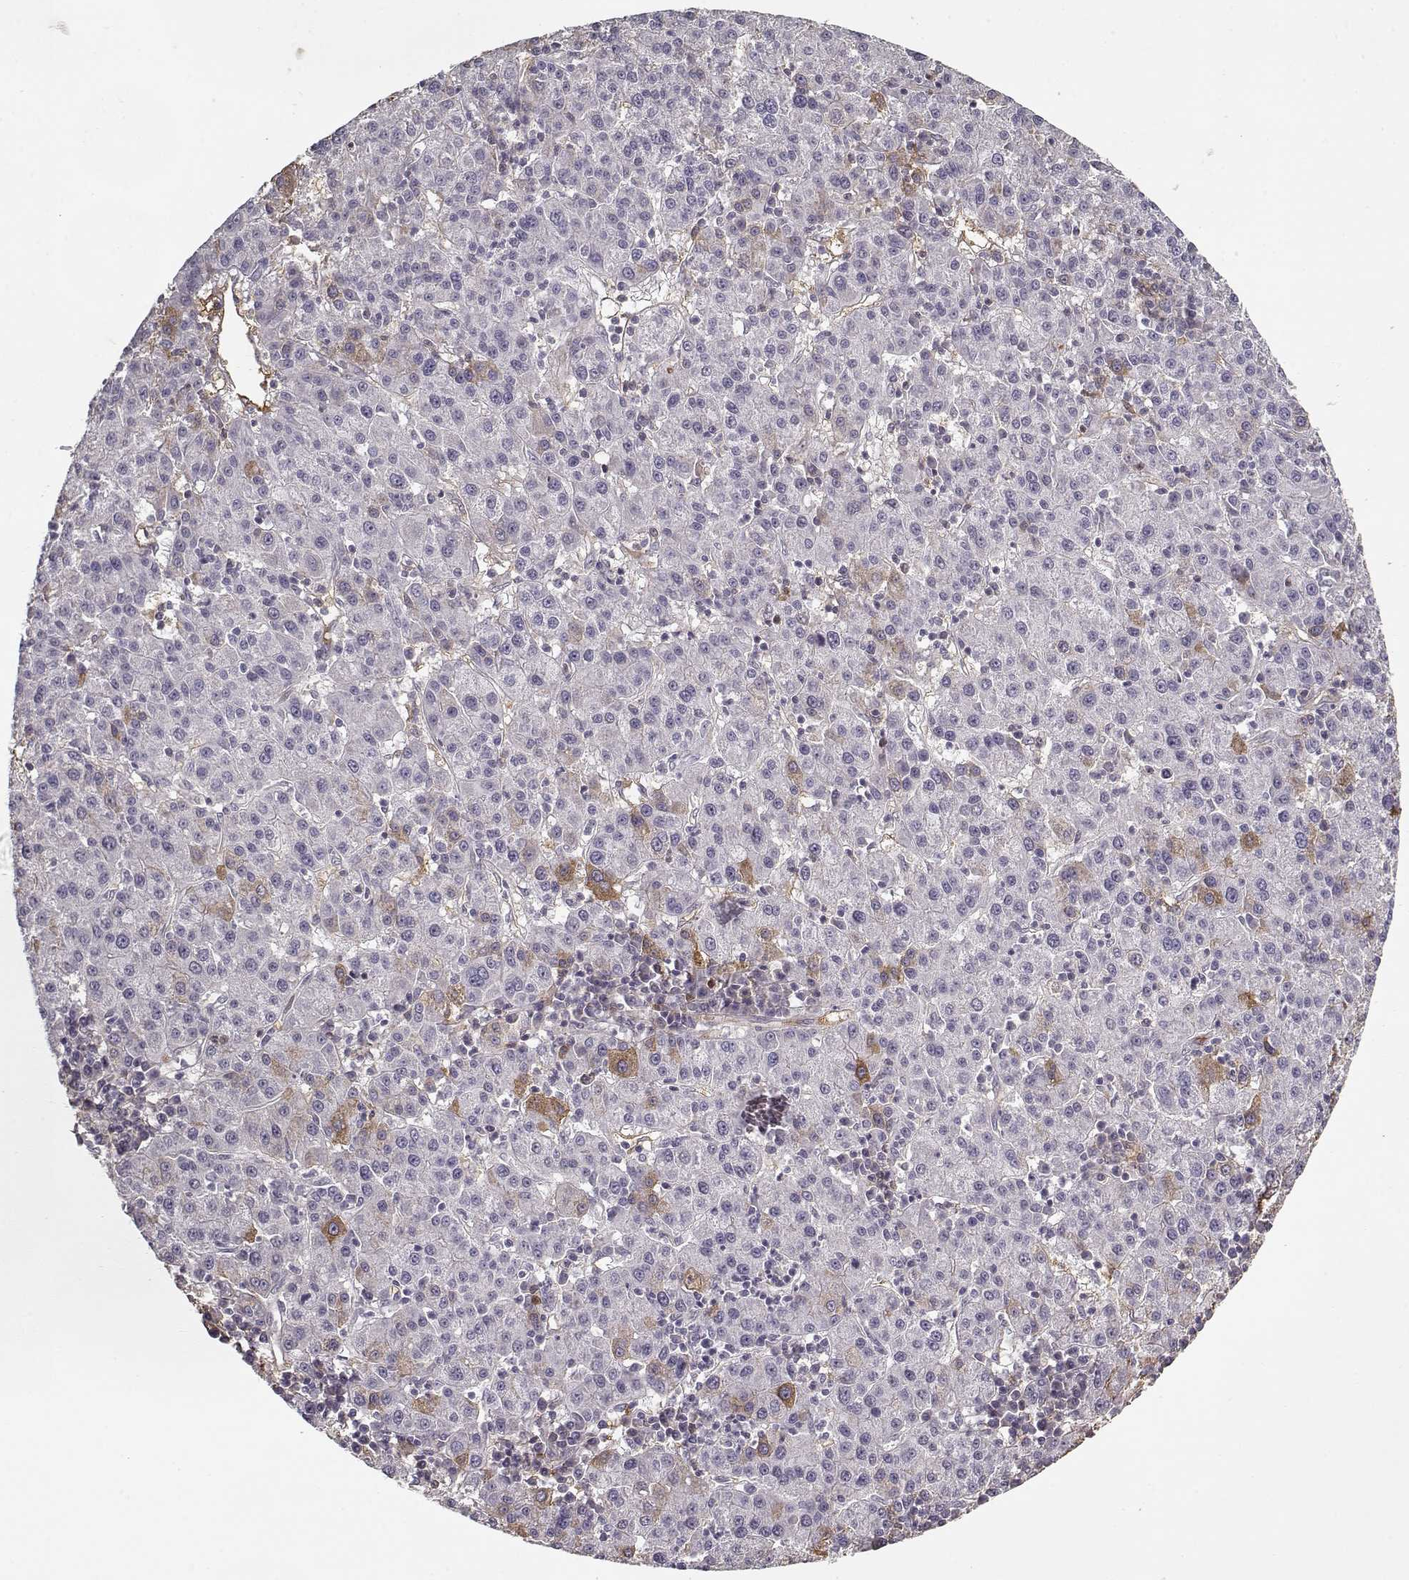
{"staining": {"intensity": "negative", "quantity": "none", "location": "none"}, "tissue": "liver cancer", "cell_type": "Tumor cells", "image_type": "cancer", "snomed": [{"axis": "morphology", "description": "Carcinoma, Hepatocellular, NOS"}, {"axis": "topography", "description": "Liver"}], "caption": "A high-resolution histopathology image shows immunohistochemistry (IHC) staining of hepatocellular carcinoma (liver), which demonstrates no significant positivity in tumor cells.", "gene": "LUM", "patient": {"sex": "female", "age": 60}}